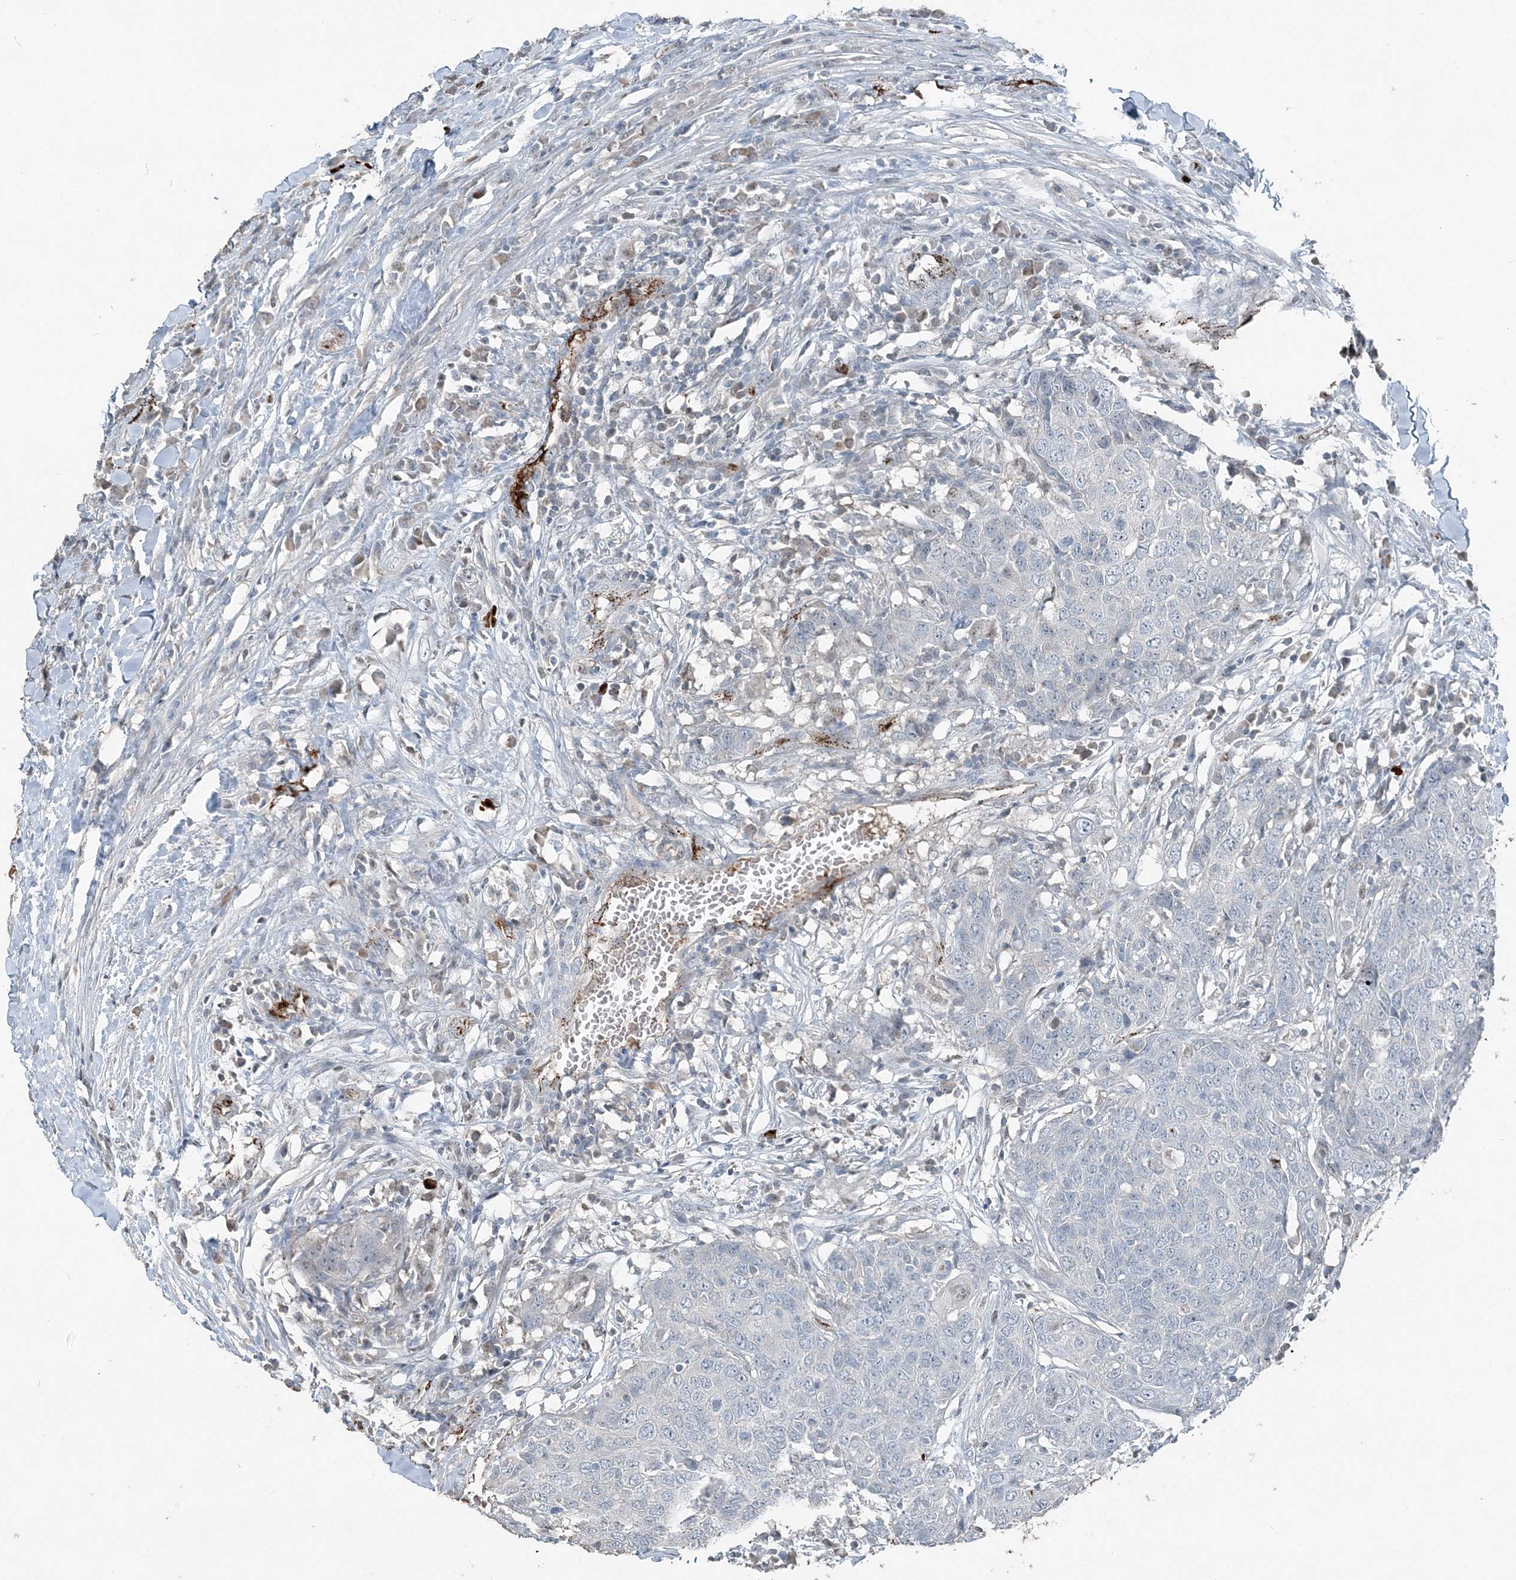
{"staining": {"intensity": "negative", "quantity": "none", "location": "none"}, "tissue": "head and neck cancer", "cell_type": "Tumor cells", "image_type": "cancer", "snomed": [{"axis": "morphology", "description": "Squamous cell carcinoma, NOS"}, {"axis": "topography", "description": "Head-Neck"}], "caption": "An immunohistochemistry photomicrograph of head and neck cancer is shown. There is no staining in tumor cells of head and neck cancer.", "gene": "ELOVL7", "patient": {"sex": "male", "age": 66}}